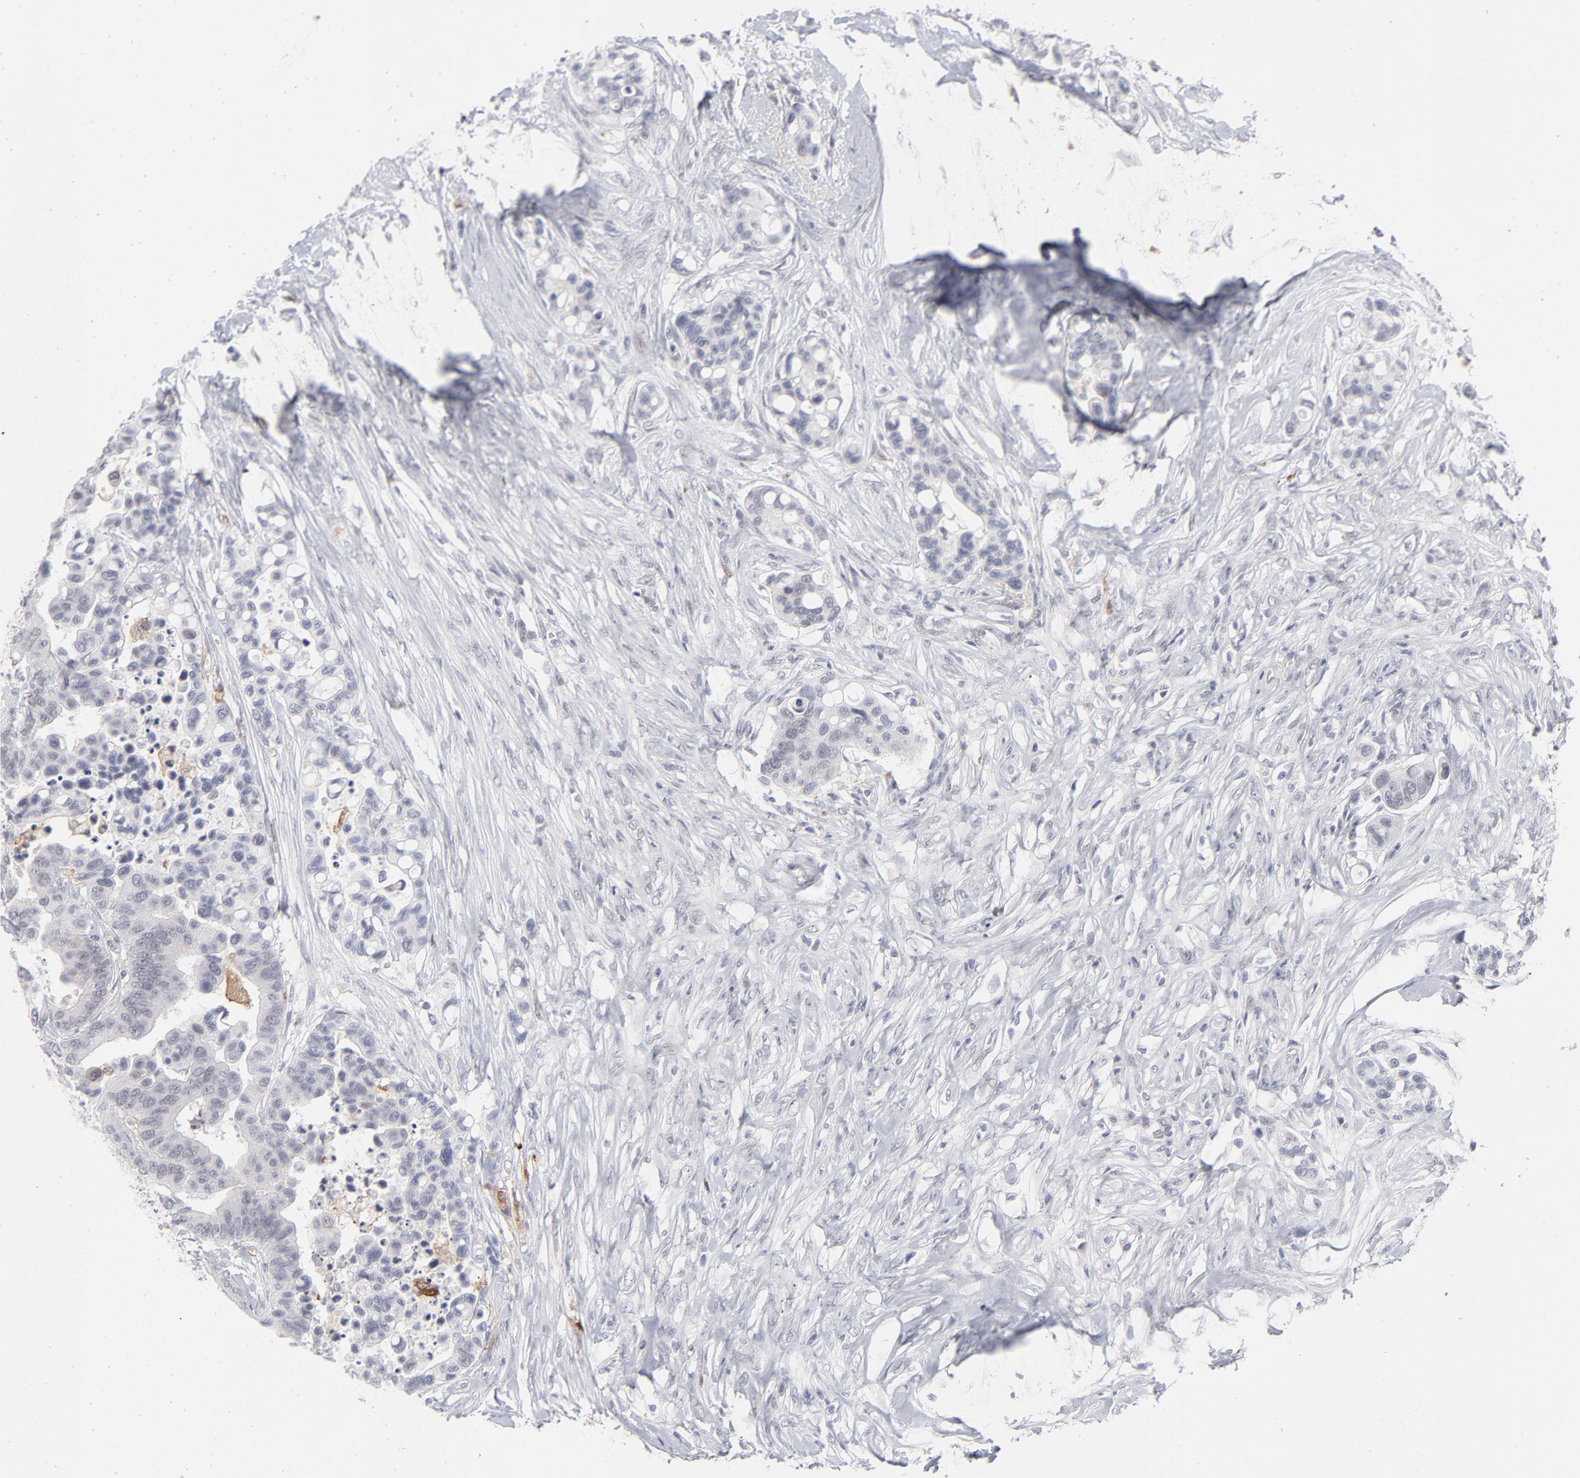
{"staining": {"intensity": "negative", "quantity": "none", "location": "none"}, "tissue": "colorectal cancer", "cell_type": "Tumor cells", "image_type": "cancer", "snomed": [{"axis": "morphology", "description": "Adenocarcinoma, NOS"}, {"axis": "topography", "description": "Colon"}], "caption": "A histopathology image of human adenocarcinoma (colorectal) is negative for staining in tumor cells. Brightfield microscopy of immunohistochemistry stained with DAB (brown) and hematoxylin (blue), captured at high magnification.", "gene": "CCR2", "patient": {"sex": "male", "age": 82}}